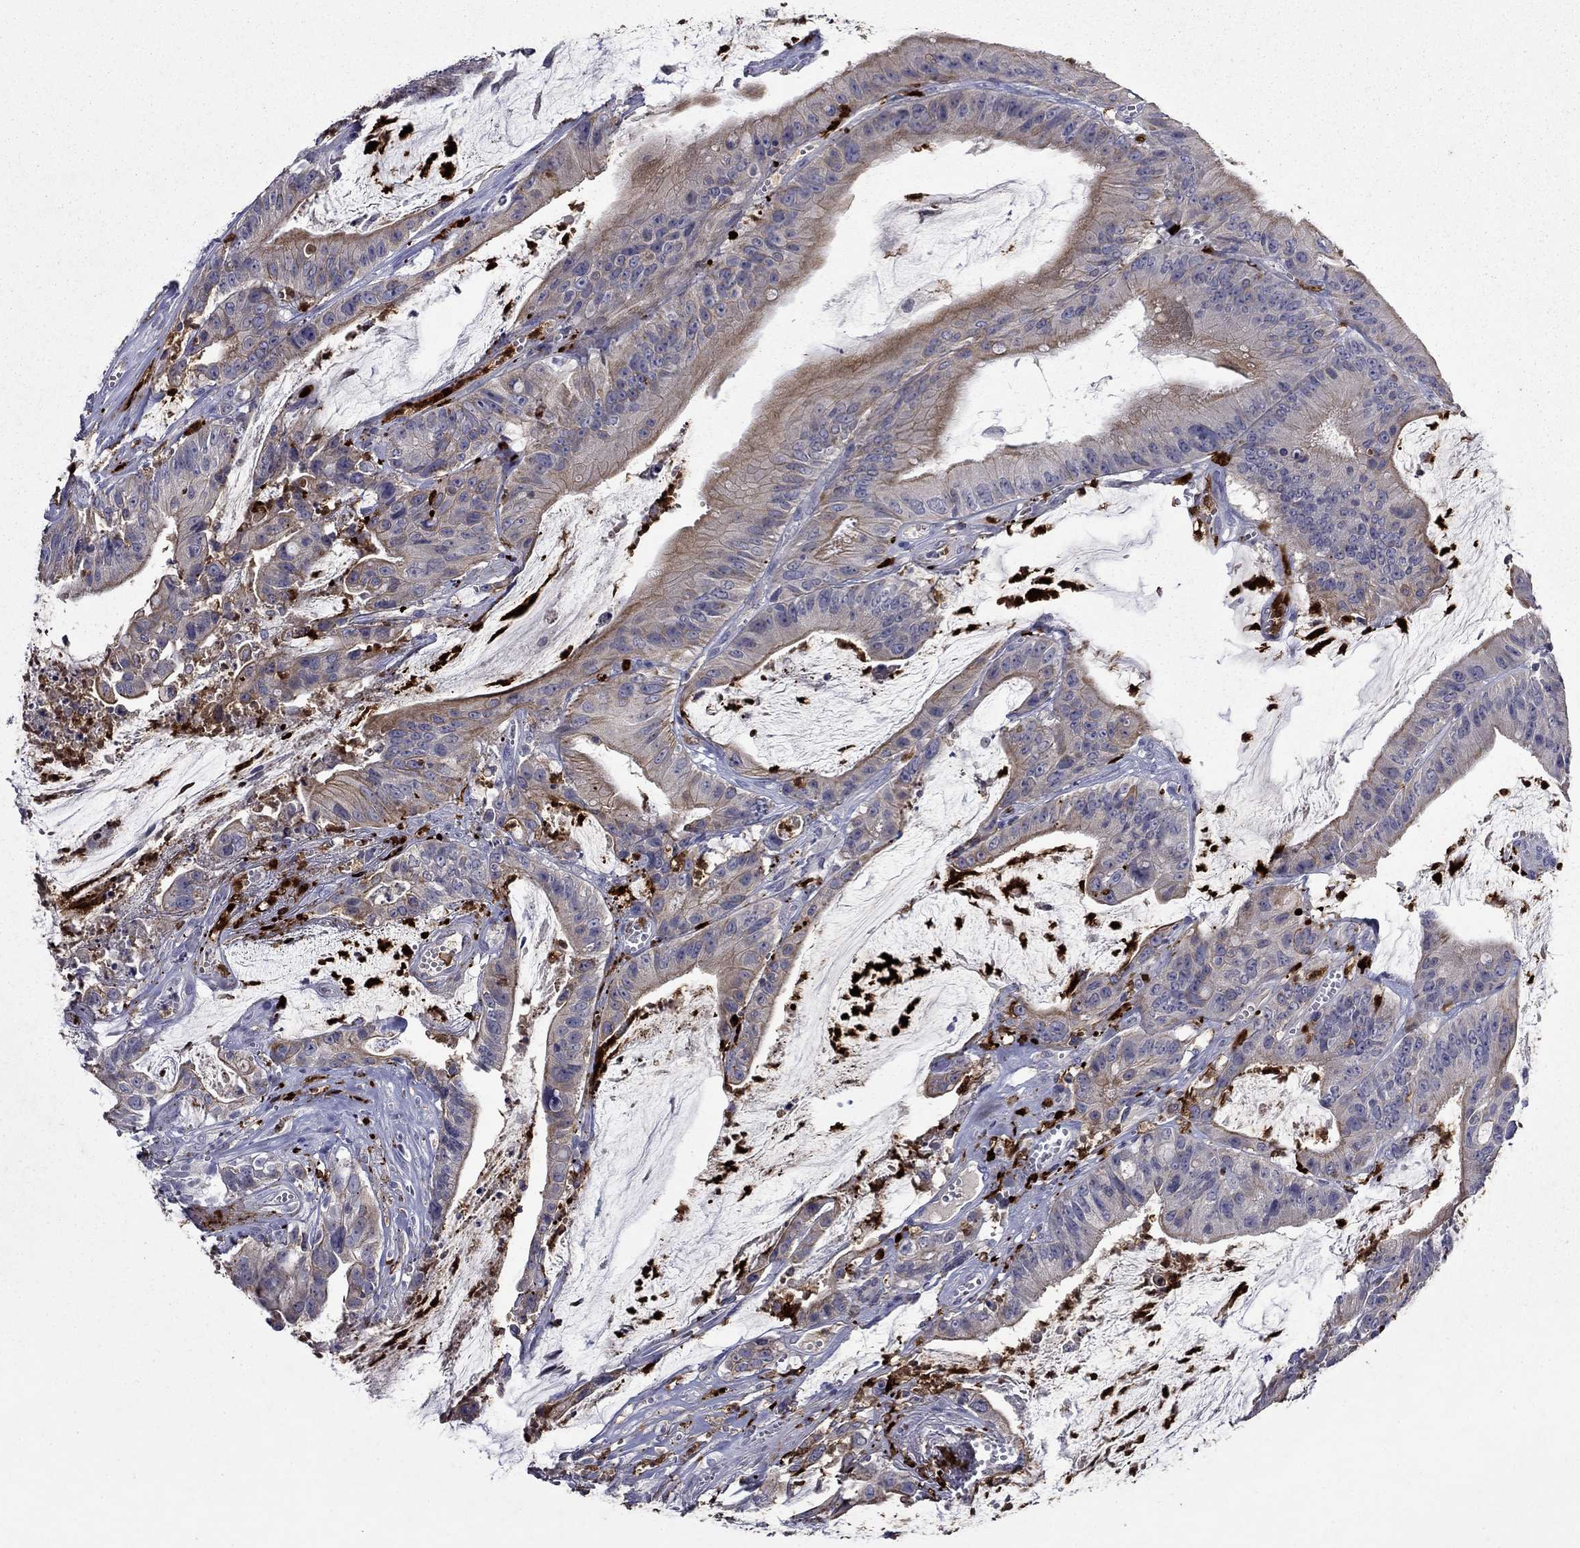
{"staining": {"intensity": "weak", "quantity": ">75%", "location": "cytoplasmic/membranous"}, "tissue": "colorectal cancer", "cell_type": "Tumor cells", "image_type": "cancer", "snomed": [{"axis": "morphology", "description": "Adenocarcinoma, NOS"}, {"axis": "topography", "description": "Colon"}], "caption": "This is a histology image of immunohistochemistry staining of colorectal cancer, which shows weak expression in the cytoplasmic/membranous of tumor cells.", "gene": "IRF5", "patient": {"sex": "female", "age": 69}}